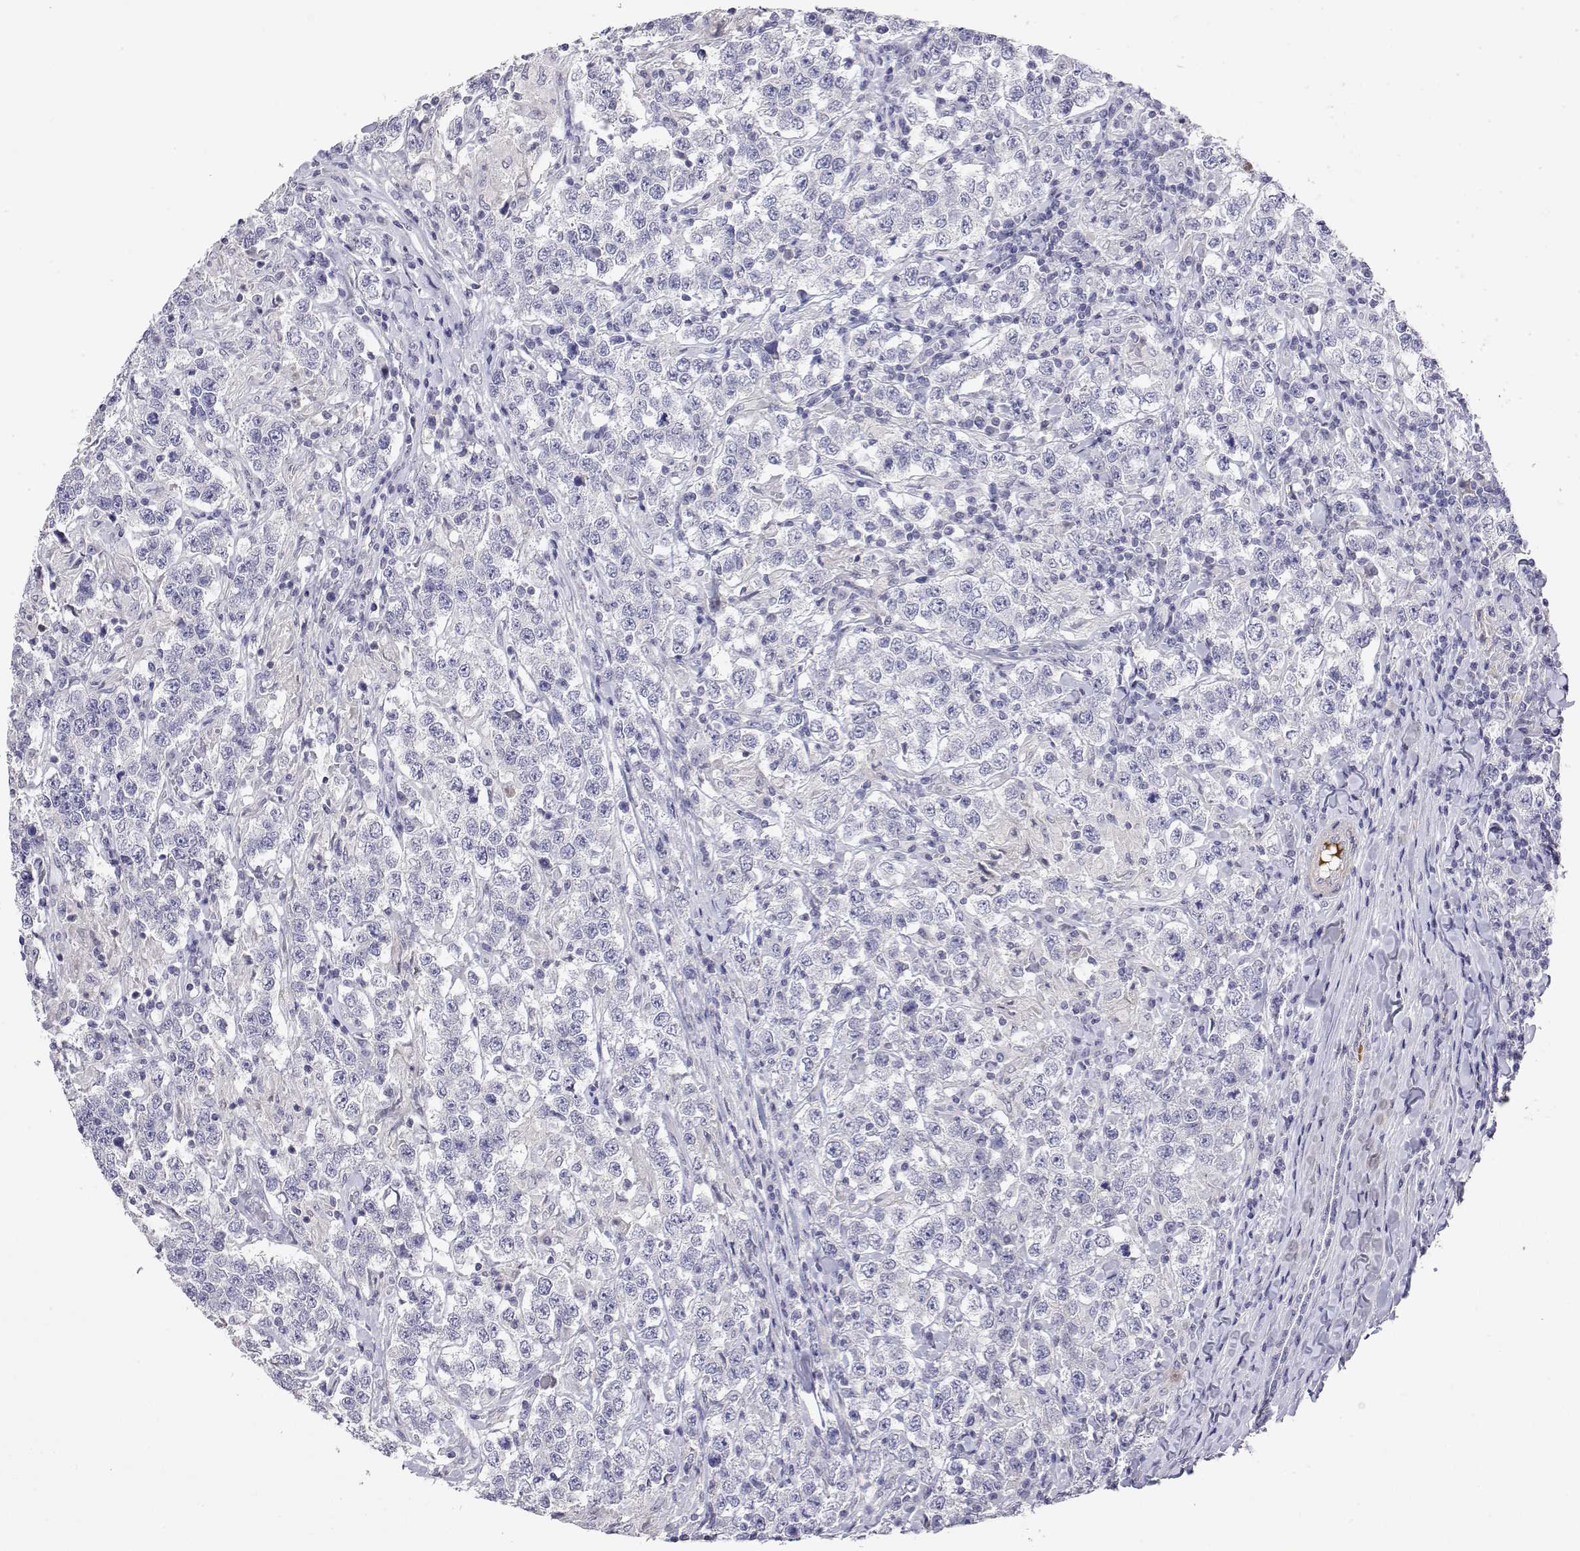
{"staining": {"intensity": "negative", "quantity": "none", "location": "none"}, "tissue": "testis cancer", "cell_type": "Tumor cells", "image_type": "cancer", "snomed": [{"axis": "morphology", "description": "Seminoma, NOS"}, {"axis": "morphology", "description": "Carcinoma, Embryonal, NOS"}, {"axis": "topography", "description": "Testis"}], "caption": "An image of testis cancer stained for a protein demonstrates no brown staining in tumor cells. (DAB immunohistochemistry, high magnification).", "gene": "GGACT", "patient": {"sex": "male", "age": 41}}